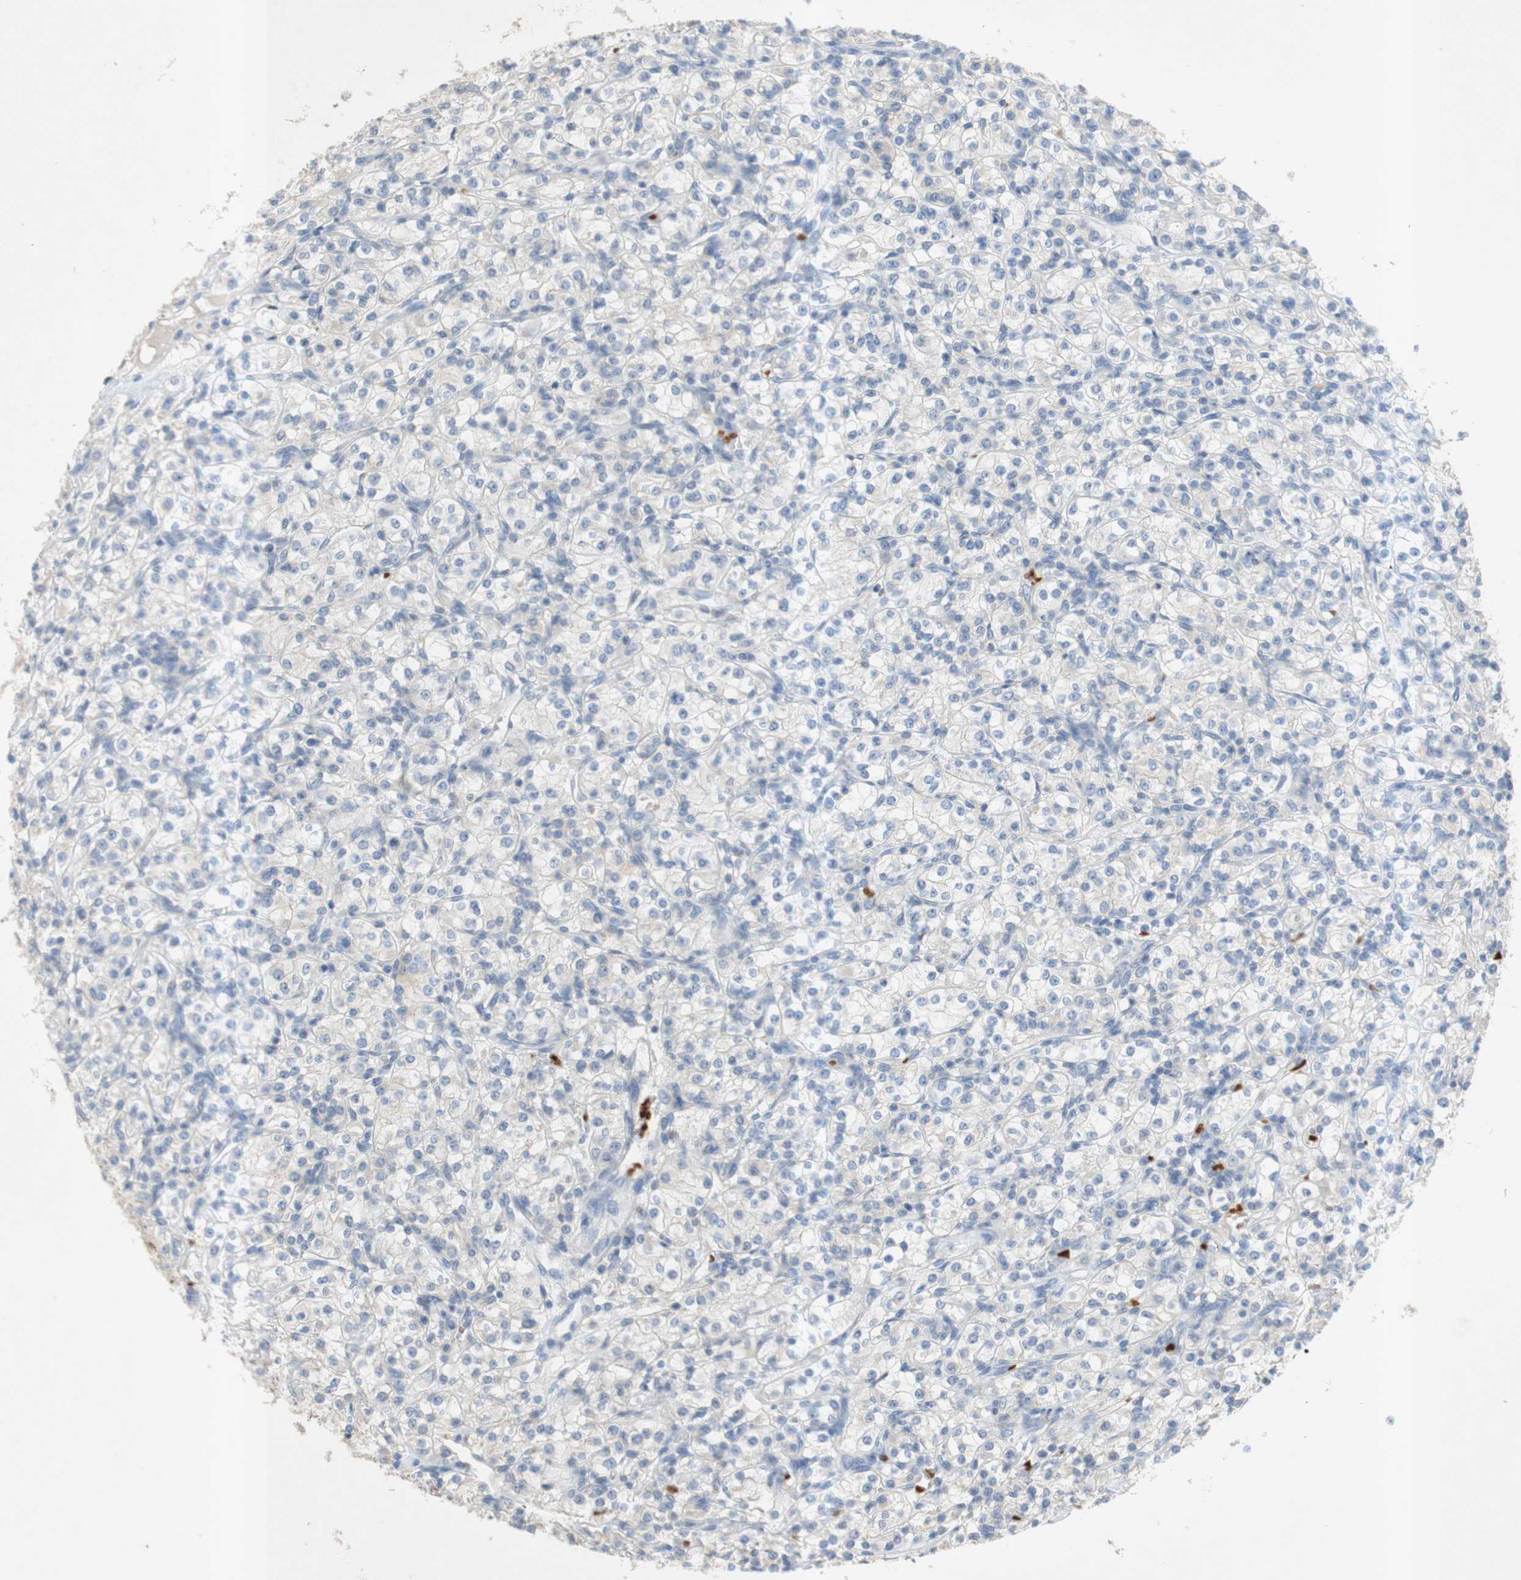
{"staining": {"intensity": "negative", "quantity": "none", "location": "none"}, "tissue": "renal cancer", "cell_type": "Tumor cells", "image_type": "cancer", "snomed": [{"axis": "morphology", "description": "Adenocarcinoma, NOS"}, {"axis": "topography", "description": "Kidney"}], "caption": "IHC histopathology image of adenocarcinoma (renal) stained for a protein (brown), which exhibits no staining in tumor cells.", "gene": "EPO", "patient": {"sex": "male", "age": 77}}